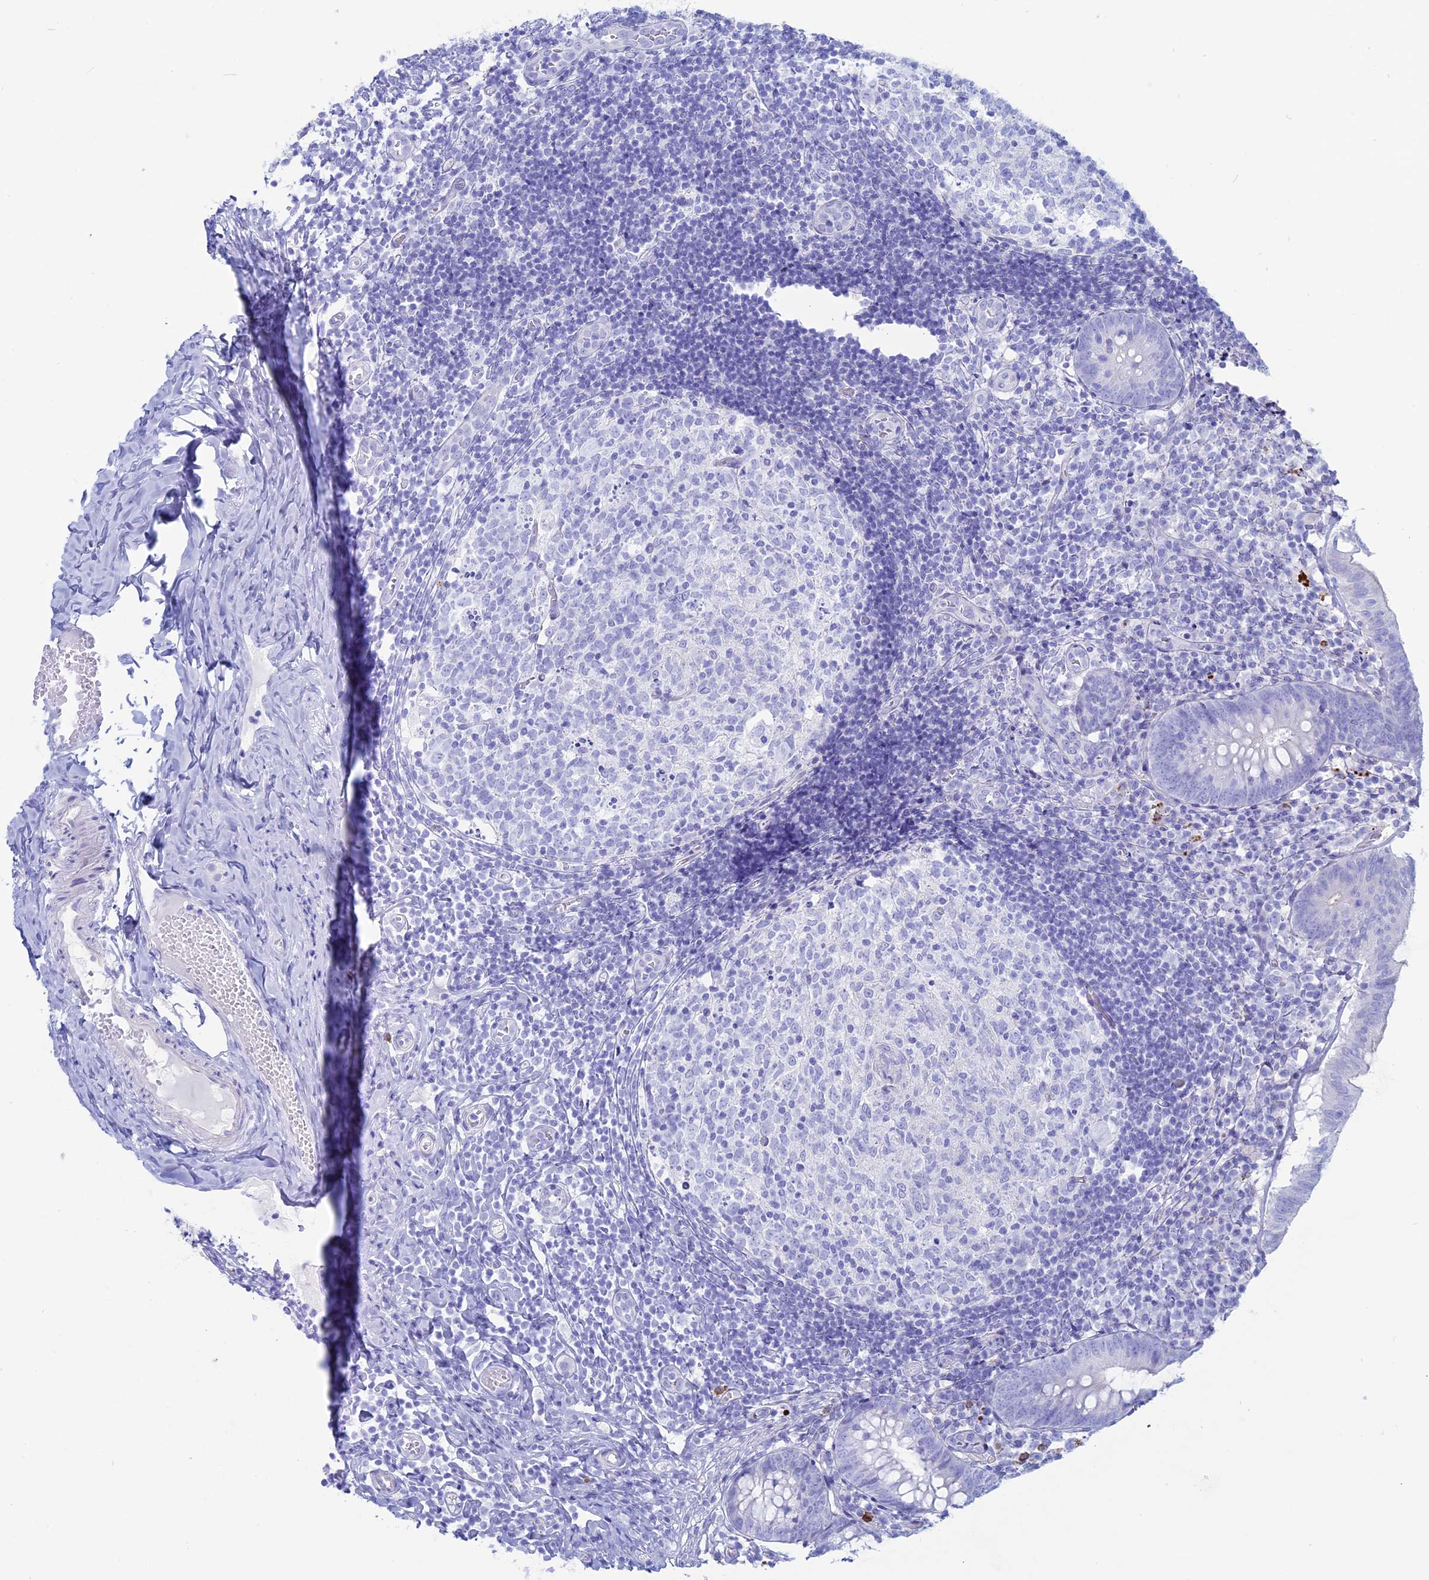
{"staining": {"intensity": "negative", "quantity": "none", "location": "none"}, "tissue": "appendix", "cell_type": "Glandular cells", "image_type": "normal", "snomed": [{"axis": "morphology", "description": "Normal tissue, NOS"}, {"axis": "topography", "description": "Appendix"}], "caption": "Immunohistochemistry (IHC) image of unremarkable appendix: appendix stained with DAB exhibits no significant protein staining in glandular cells. (Stains: DAB (3,3'-diaminobenzidine) IHC with hematoxylin counter stain, Microscopy: brightfield microscopy at high magnification).", "gene": "OR2AE1", "patient": {"sex": "male", "age": 8}}